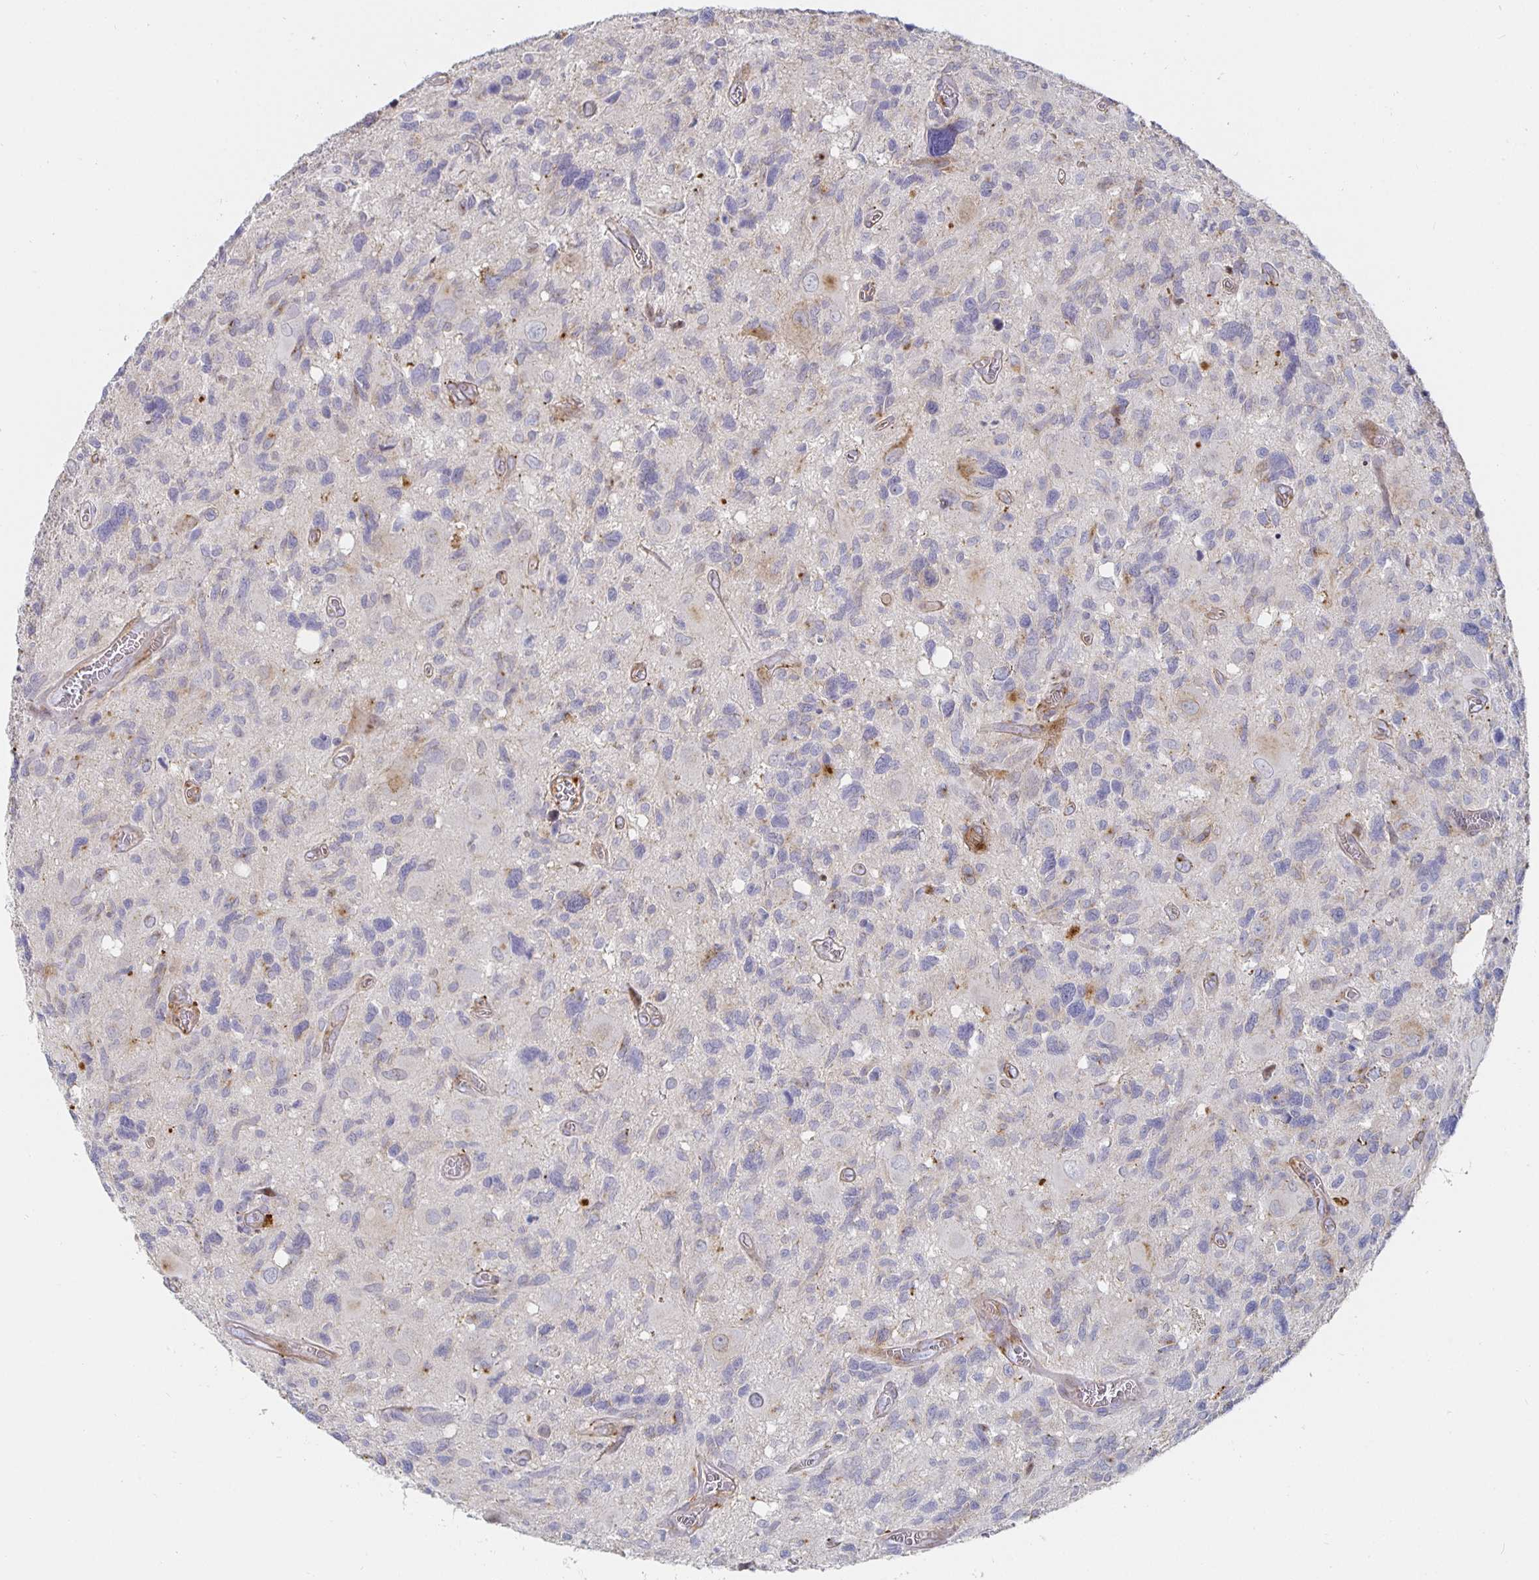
{"staining": {"intensity": "strong", "quantity": "<25%", "location": "cytoplasmic/membranous"}, "tissue": "glioma", "cell_type": "Tumor cells", "image_type": "cancer", "snomed": [{"axis": "morphology", "description": "Glioma, malignant, High grade"}, {"axis": "topography", "description": "Brain"}], "caption": "Glioma was stained to show a protein in brown. There is medium levels of strong cytoplasmic/membranous expression in about <25% of tumor cells. Nuclei are stained in blue.", "gene": "S100G", "patient": {"sex": "male", "age": 49}}